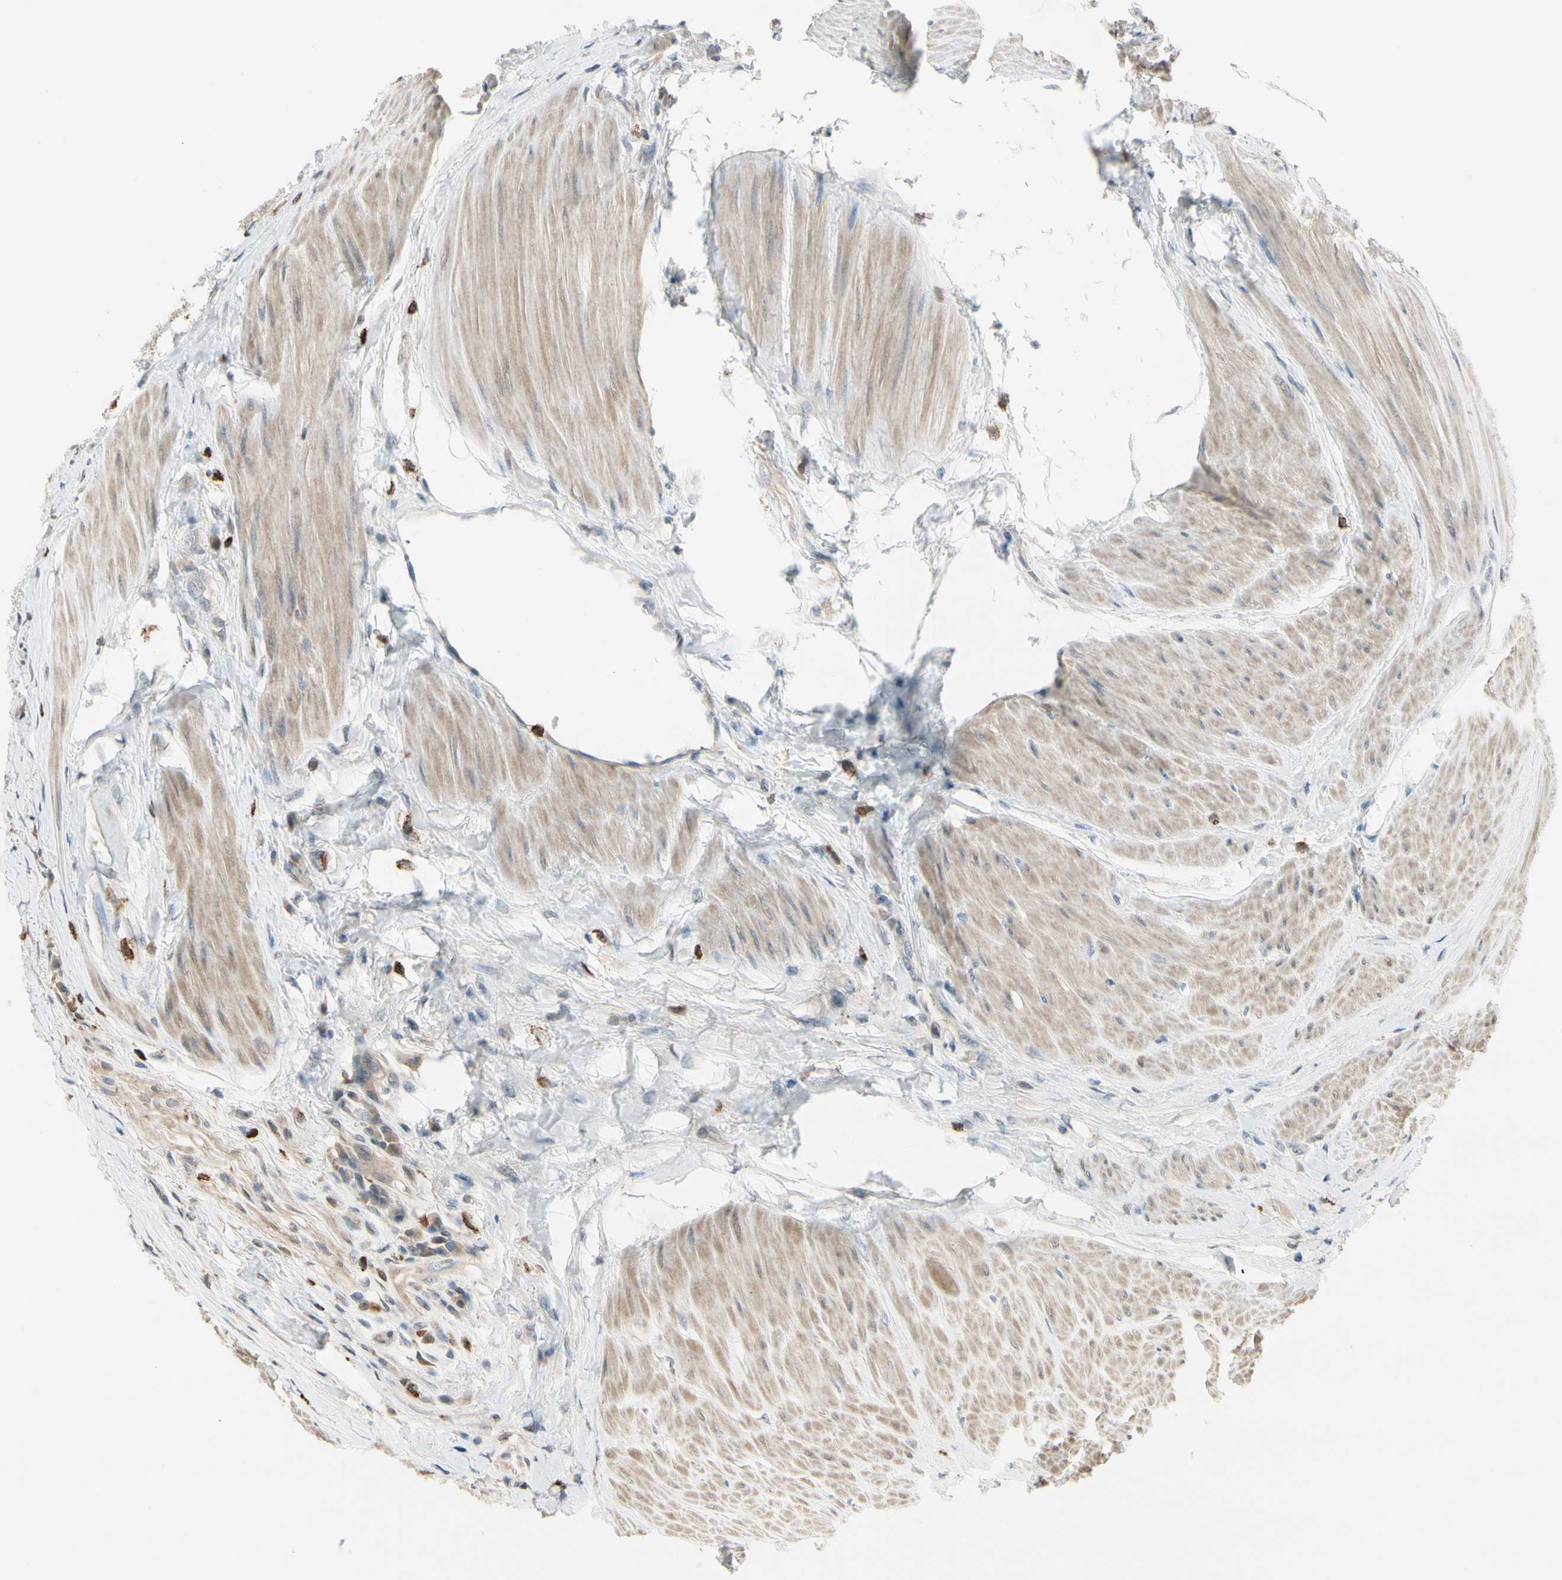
{"staining": {"intensity": "weak", "quantity": ">75%", "location": "cytoplasmic/membranous"}, "tissue": "colorectal cancer", "cell_type": "Tumor cells", "image_type": "cancer", "snomed": [{"axis": "morphology", "description": "Adenocarcinoma, NOS"}, {"axis": "topography", "description": "Rectum"}], "caption": "Colorectal cancer stained with DAB (3,3'-diaminobenzidine) IHC demonstrates low levels of weak cytoplasmic/membranous expression in about >75% of tumor cells. The protein is stained brown, and the nuclei are stained in blue (DAB IHC with brightfield microscopy, high magnification).", "gene": "EVC", "patient": {"sex": "male", "age": 63}}